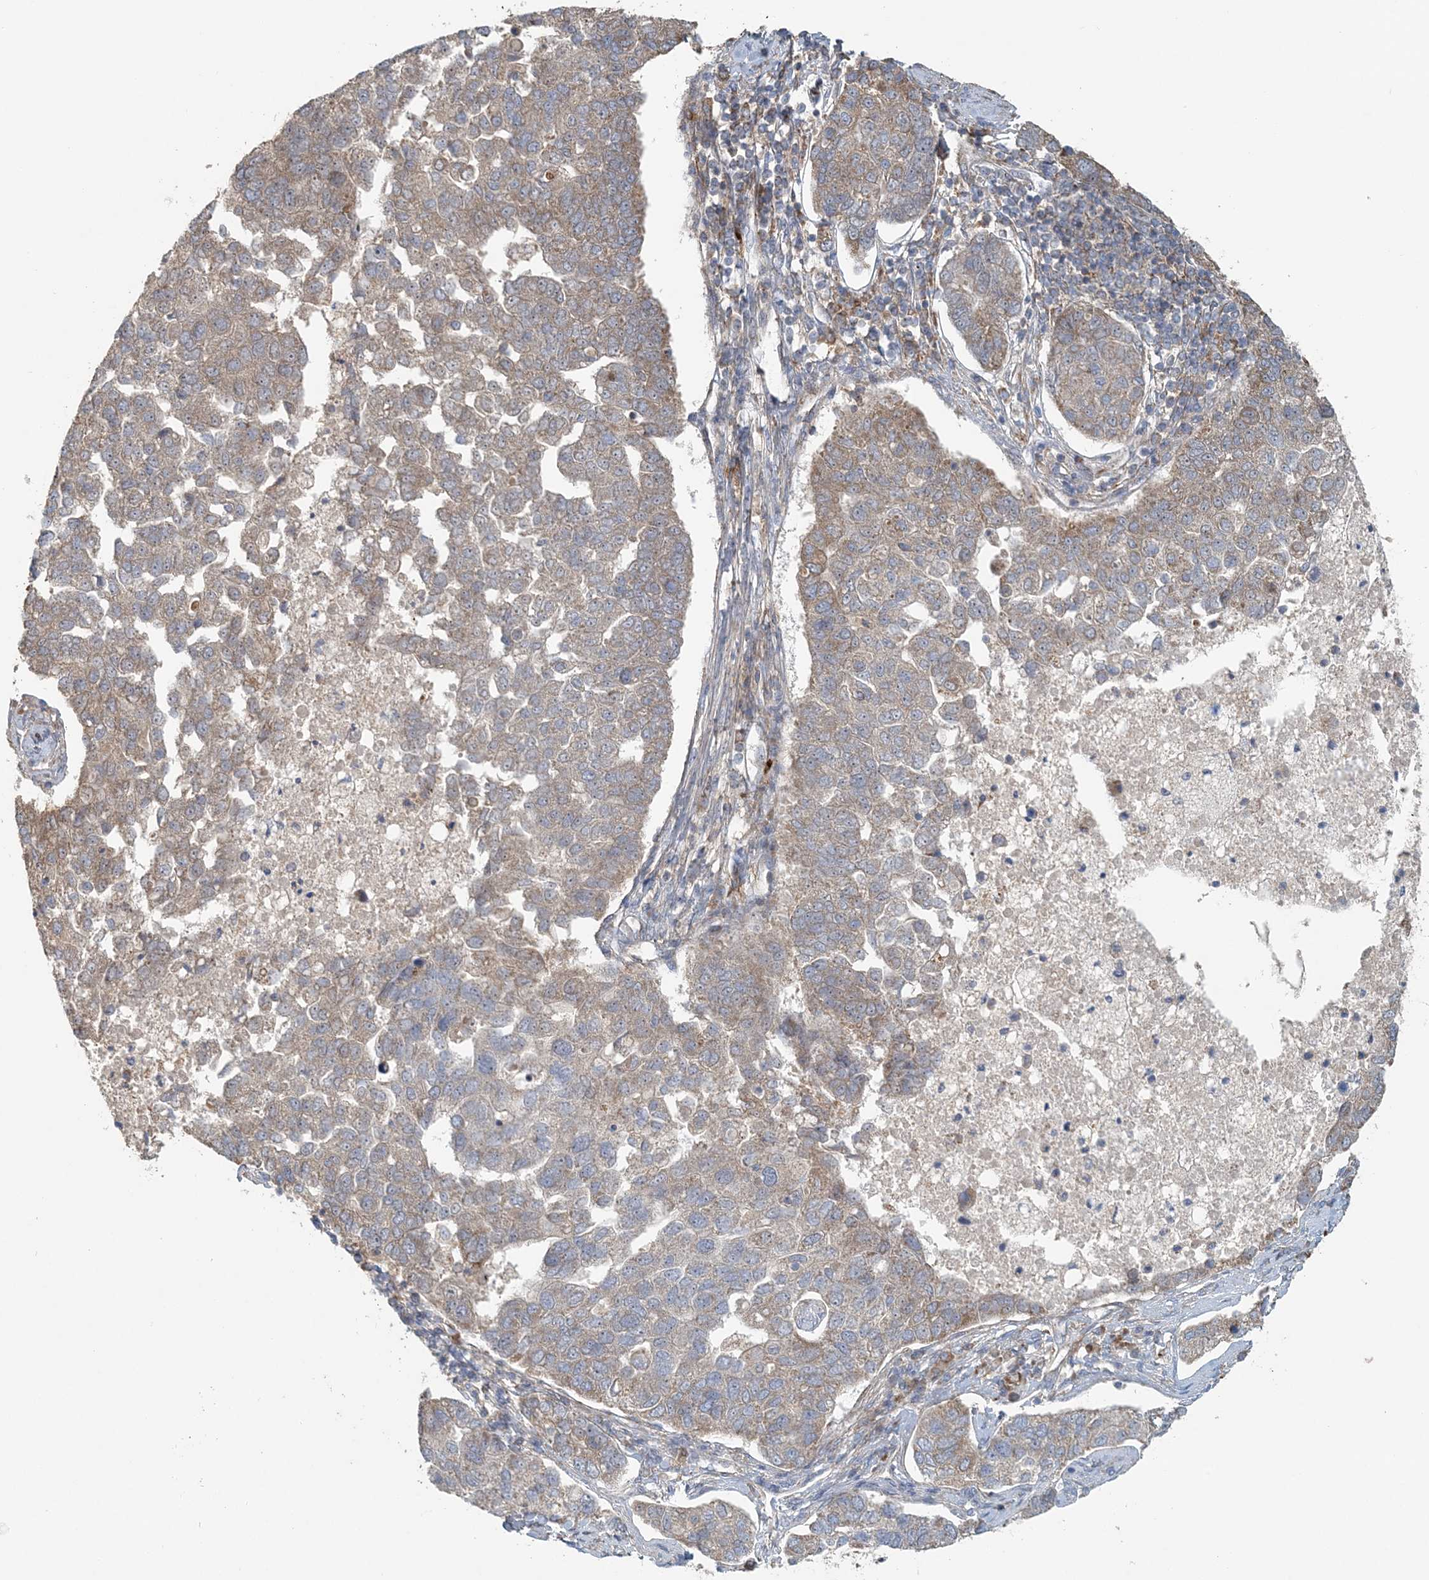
{"staining": {"intensity": "moderate", "quantity": "25%-75%", "location": "cytoplasmic/membranous"}, "tissue": "pancreatic cancer", "cell_type": "Tumor cells", "image_type": "cancer", "snomed": [{"axis": "morphology", "description": "Adenocarcinoma, NOS"}, {"axis": "topography", "description": "Pancreas"}], "caption": "Pancreatic adenocarcinoma tissue demonstrates moderate cytoplasmic/membranous positivity in approximately 25%-75% of tumor cells, visualized by immunohistochemistry. Nuclei are stained in blue.", "gene": "MMUT", "patient": {"sex": "female", "age": 61}}